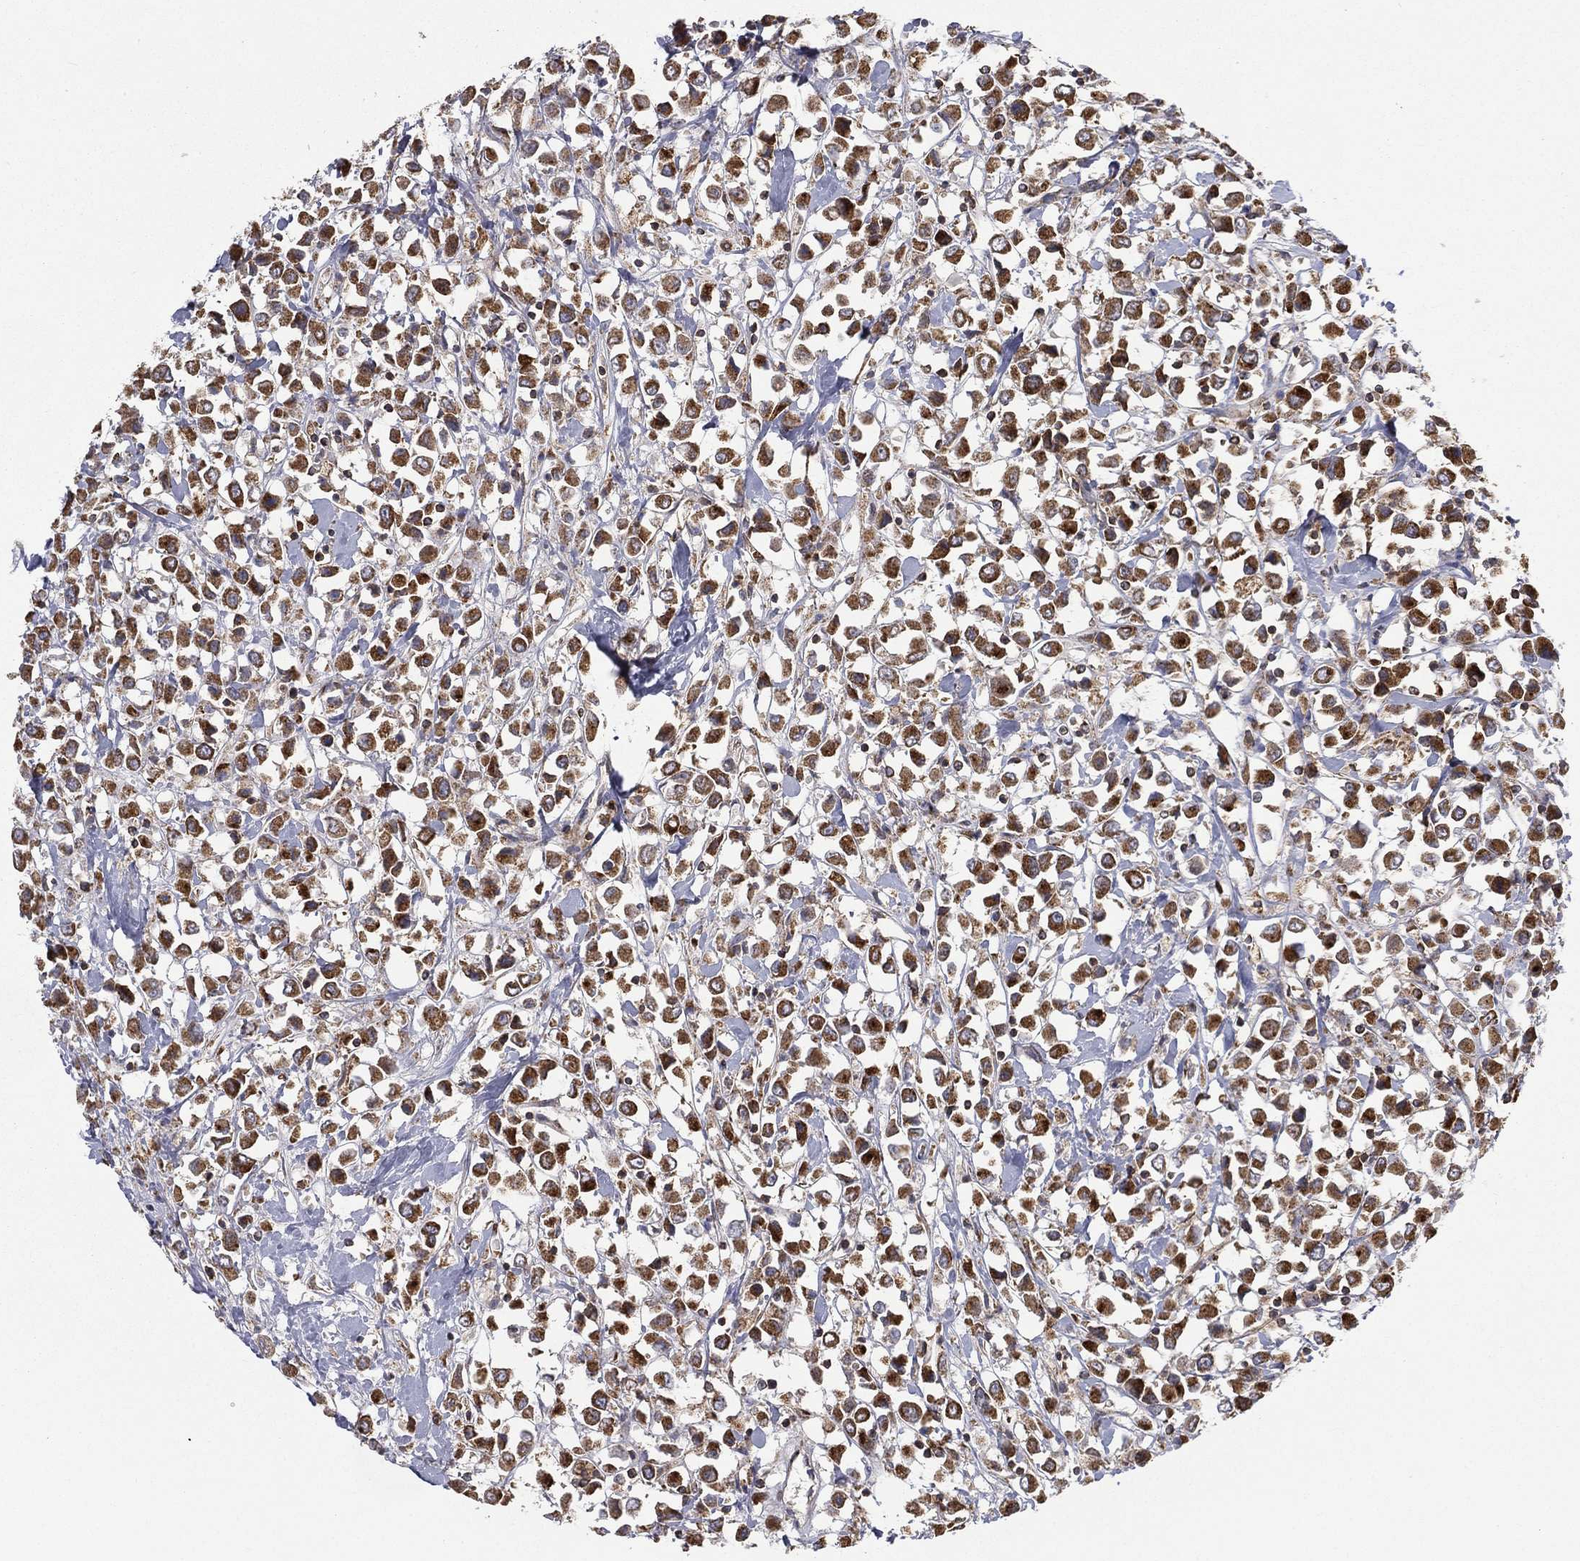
{"staining": {"intensity": "strong", "quantity": "25%-75%", "location": "cytoplasmic/membranous"}, "tissue": "breast cancer", "cell_type": "Tumor cells", "image_type": "cancer", "snomed": [{"axis": "morphology", "description": "Duct carcinoma"}, {"axis": "topography", "description": "Breast"}], "caption": "A brown stain highlights strong cytoplasmic/membranous expression of a protein in human breast cancer (infiltrating ductal carcinoma) tumor cells. (DAB (3,3'-diaminobenzidine) IHC, brown staining for protein, blue staining for nuclei).", "gene": "RIN3", "patient": {"sex": "female", "age": 61}}